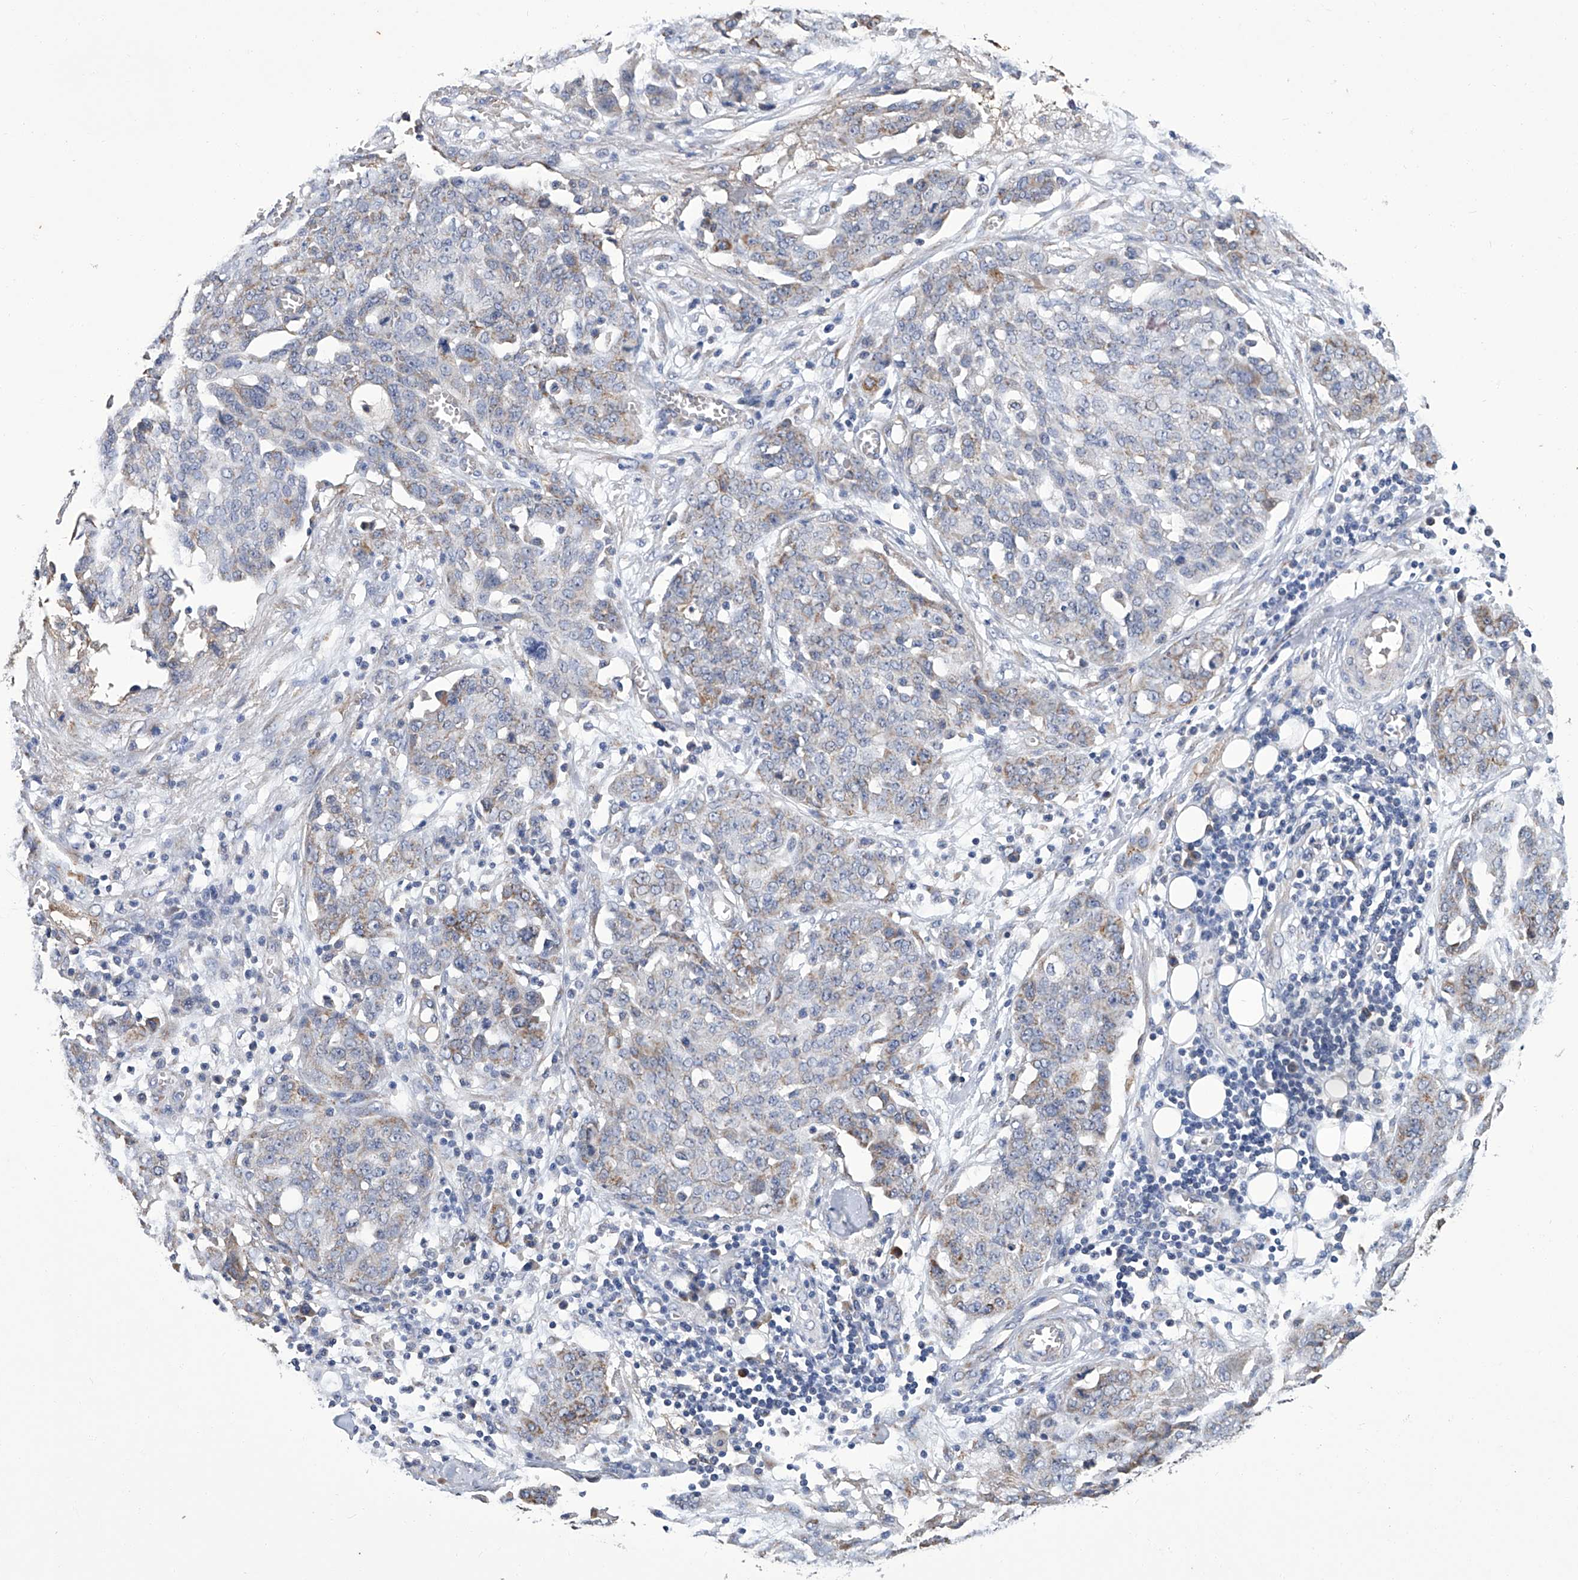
{"staining": {"intensity": "weak", "quantity": "<25%", "location": "cytoplasmic/membranous"}, "tissue": "ovarian cancer", "cell_type": "Tumor cells", "image_type": "cancer", "snomed": [{"axis": "morphology", "description": "Cystadenocarcinoma, serous, NOS"}, {"axis": "topography", "description": "Soft tissue"}, {"axis": "topography", "description": "Ovary"}], "caption": "This is a photomicrograph of IHC staining of ovarian cancer, which shows no positivity in tumor cells.", "gene": "OAT", "patient": {"sex": "female", "age": 57}}